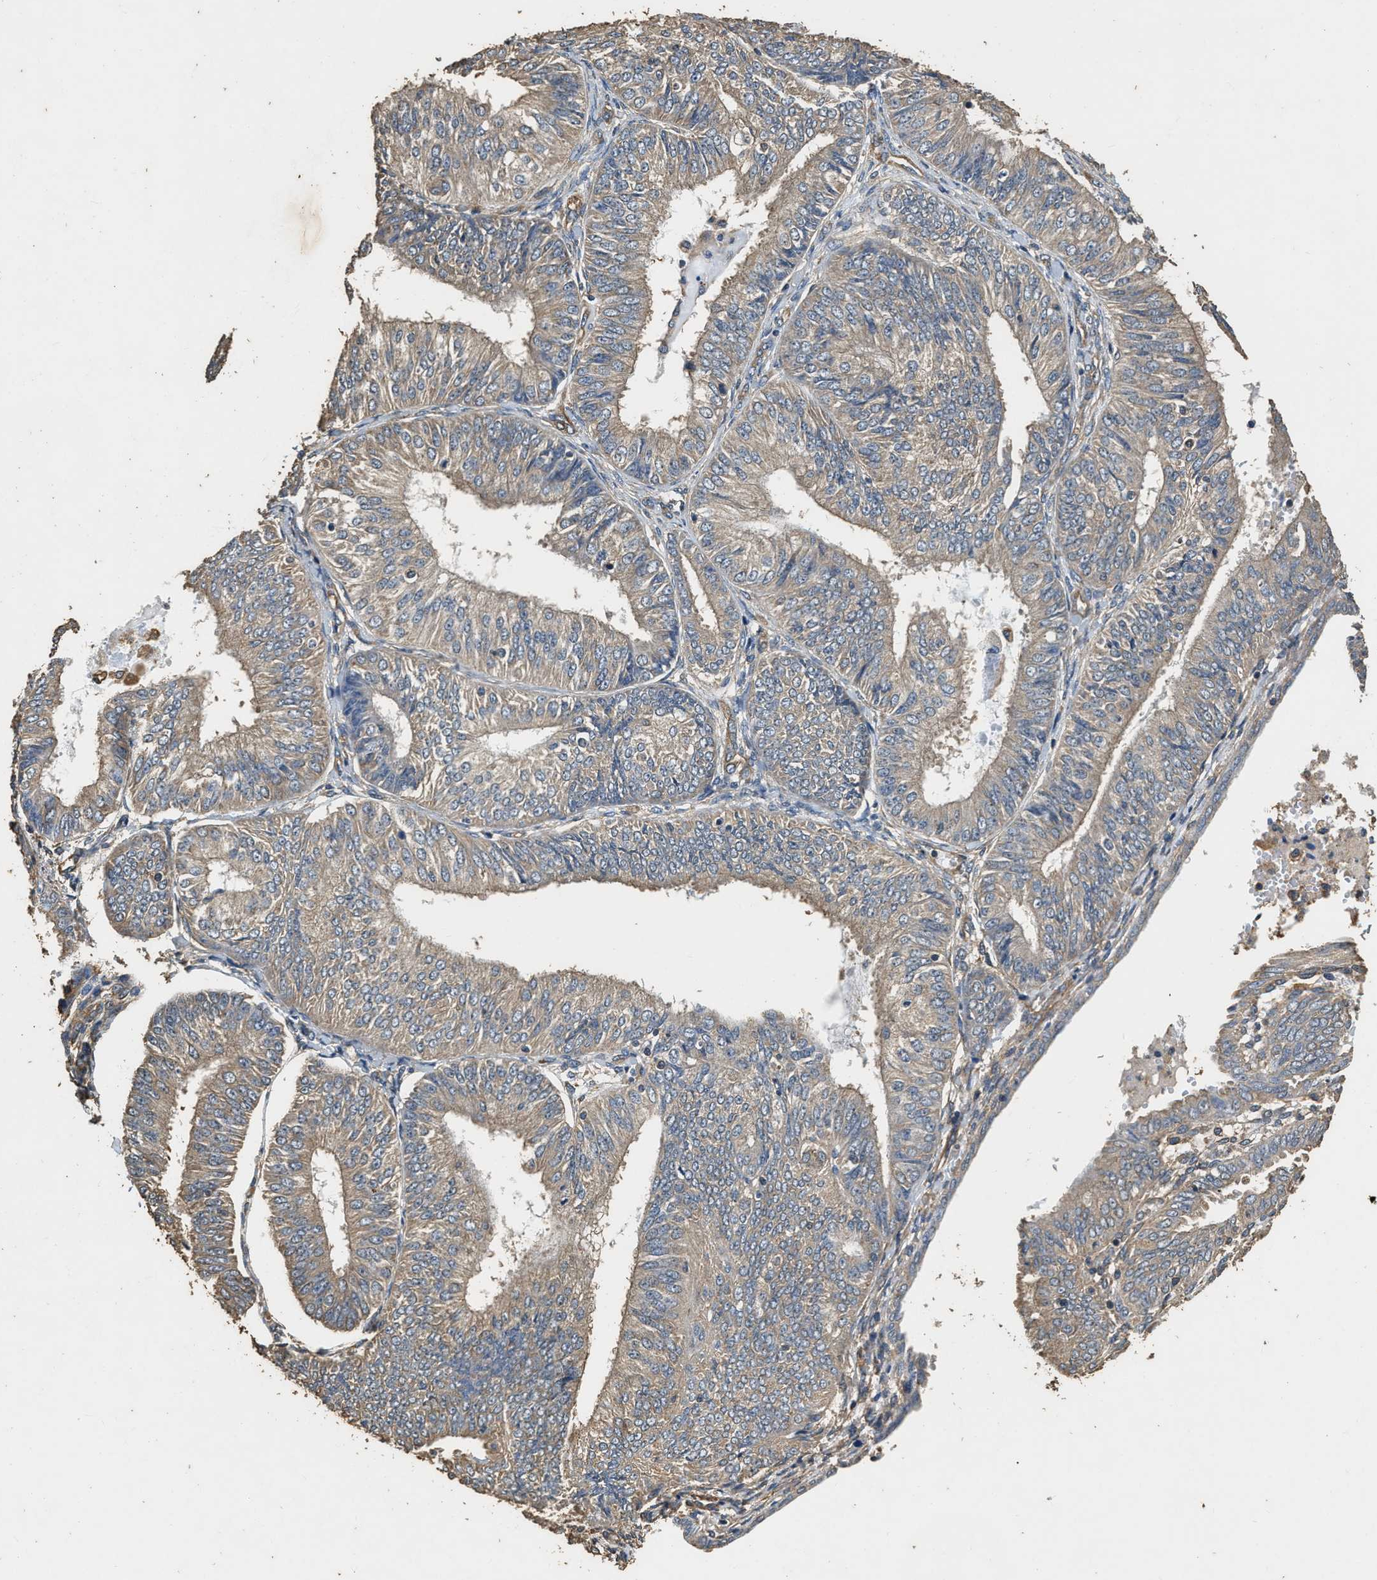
{"staining": {"intensity": "weak", "quantity": ">75%", "location": "cytoplasmic/membranous"}, "tissue": "endometrial cancer", "cell_type": "Tumor cells", "image_type": "cancer", "snomed": [{"axis": "morphology", "description": "Adenocarcinoma, NOS"}, {"axis": "topography", "description": "Endometrium"}], "caption": "Adenocarcinoma (endometrial) stained with a brown dye exhibits weak cytoplasmic/membranous positive expression in about >75% of tumor cells.", "gene": "MIB1", "patient": {"sex": "female", "age": 58}}